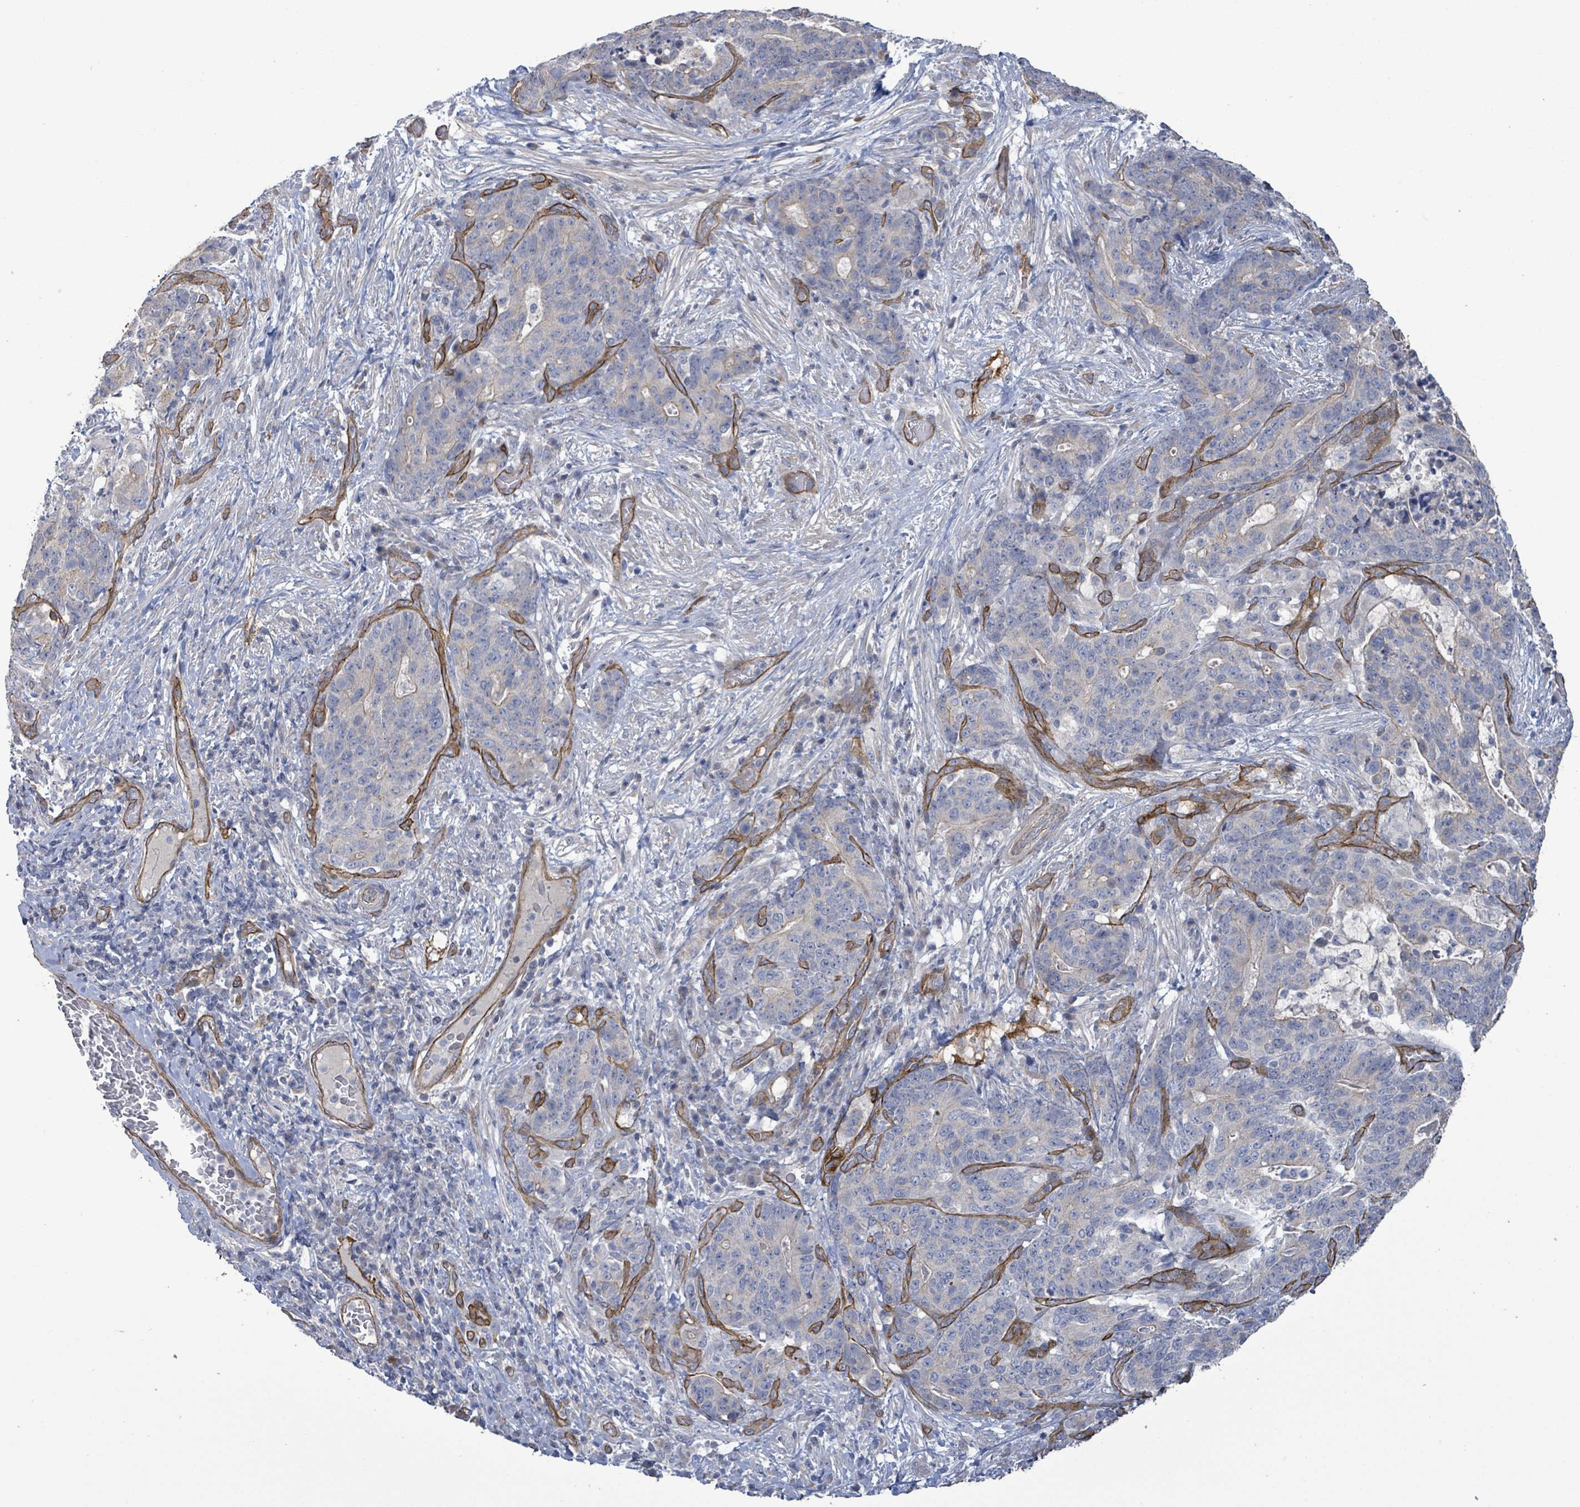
{"staining": {"intensity": "negative", "quantity": "none", "location": "none"}, "tissue": "stomach cancer", "cell_type": "Tumor cells", "image_type": "cancer", "snomed": [{"axis": "morphology", "description": "Normal tissue, NOS"}, {"axis": "morphology", "description": "Adenocarcinoma, NOS"}, {"axis": "topography", "description": "Stomach"}], "caption": "Immunohistochemical staining of stomach adenocarcinoma displays no significant positivity in tumor cells.", "gene": "KANK3", "patient": {"sex": "female", "age": 64}}